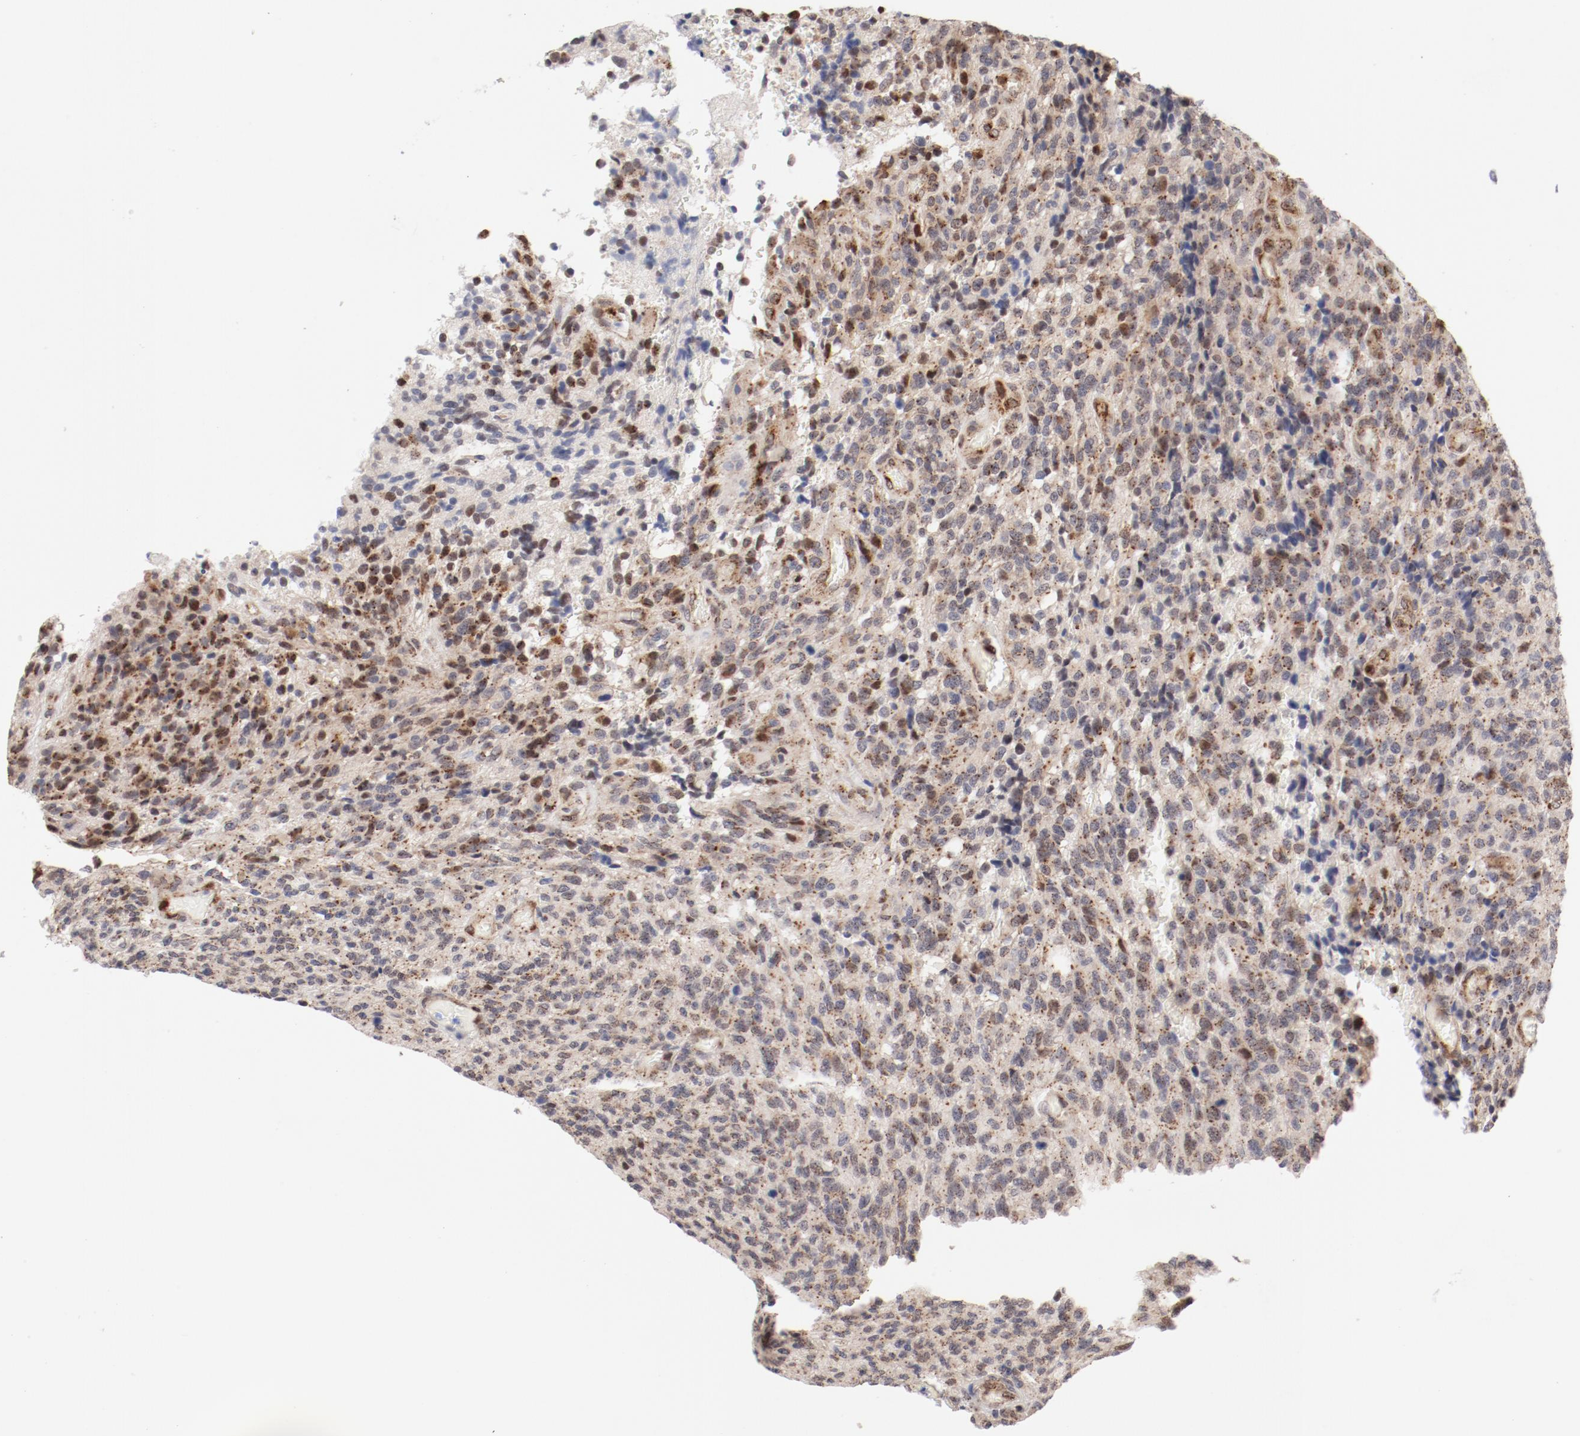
{"staining": {"intensity": "moderate", "quantity": "<25%", "location": "cytoplasmic/membranous"}, "tissue": "glioma", "cell_type": "Tumor cells", "image_type": "cancer", "snomed": [{"axis": "morphology", "description": "Normal tissue, NOS"}, {"axis": "morphology", "description": "Glioma, malignant, High grade"}, {"axis": "topography", "description": "Cerebral cortex"}], "caption": "A low amount of moderate cytoplasmic/membranous staining is seen in approximately <25% of tumor cells in malignant glioma (high-grade) tissue.", "gene": "RPL12", "patient": {"sex": "male", "age": 56}}